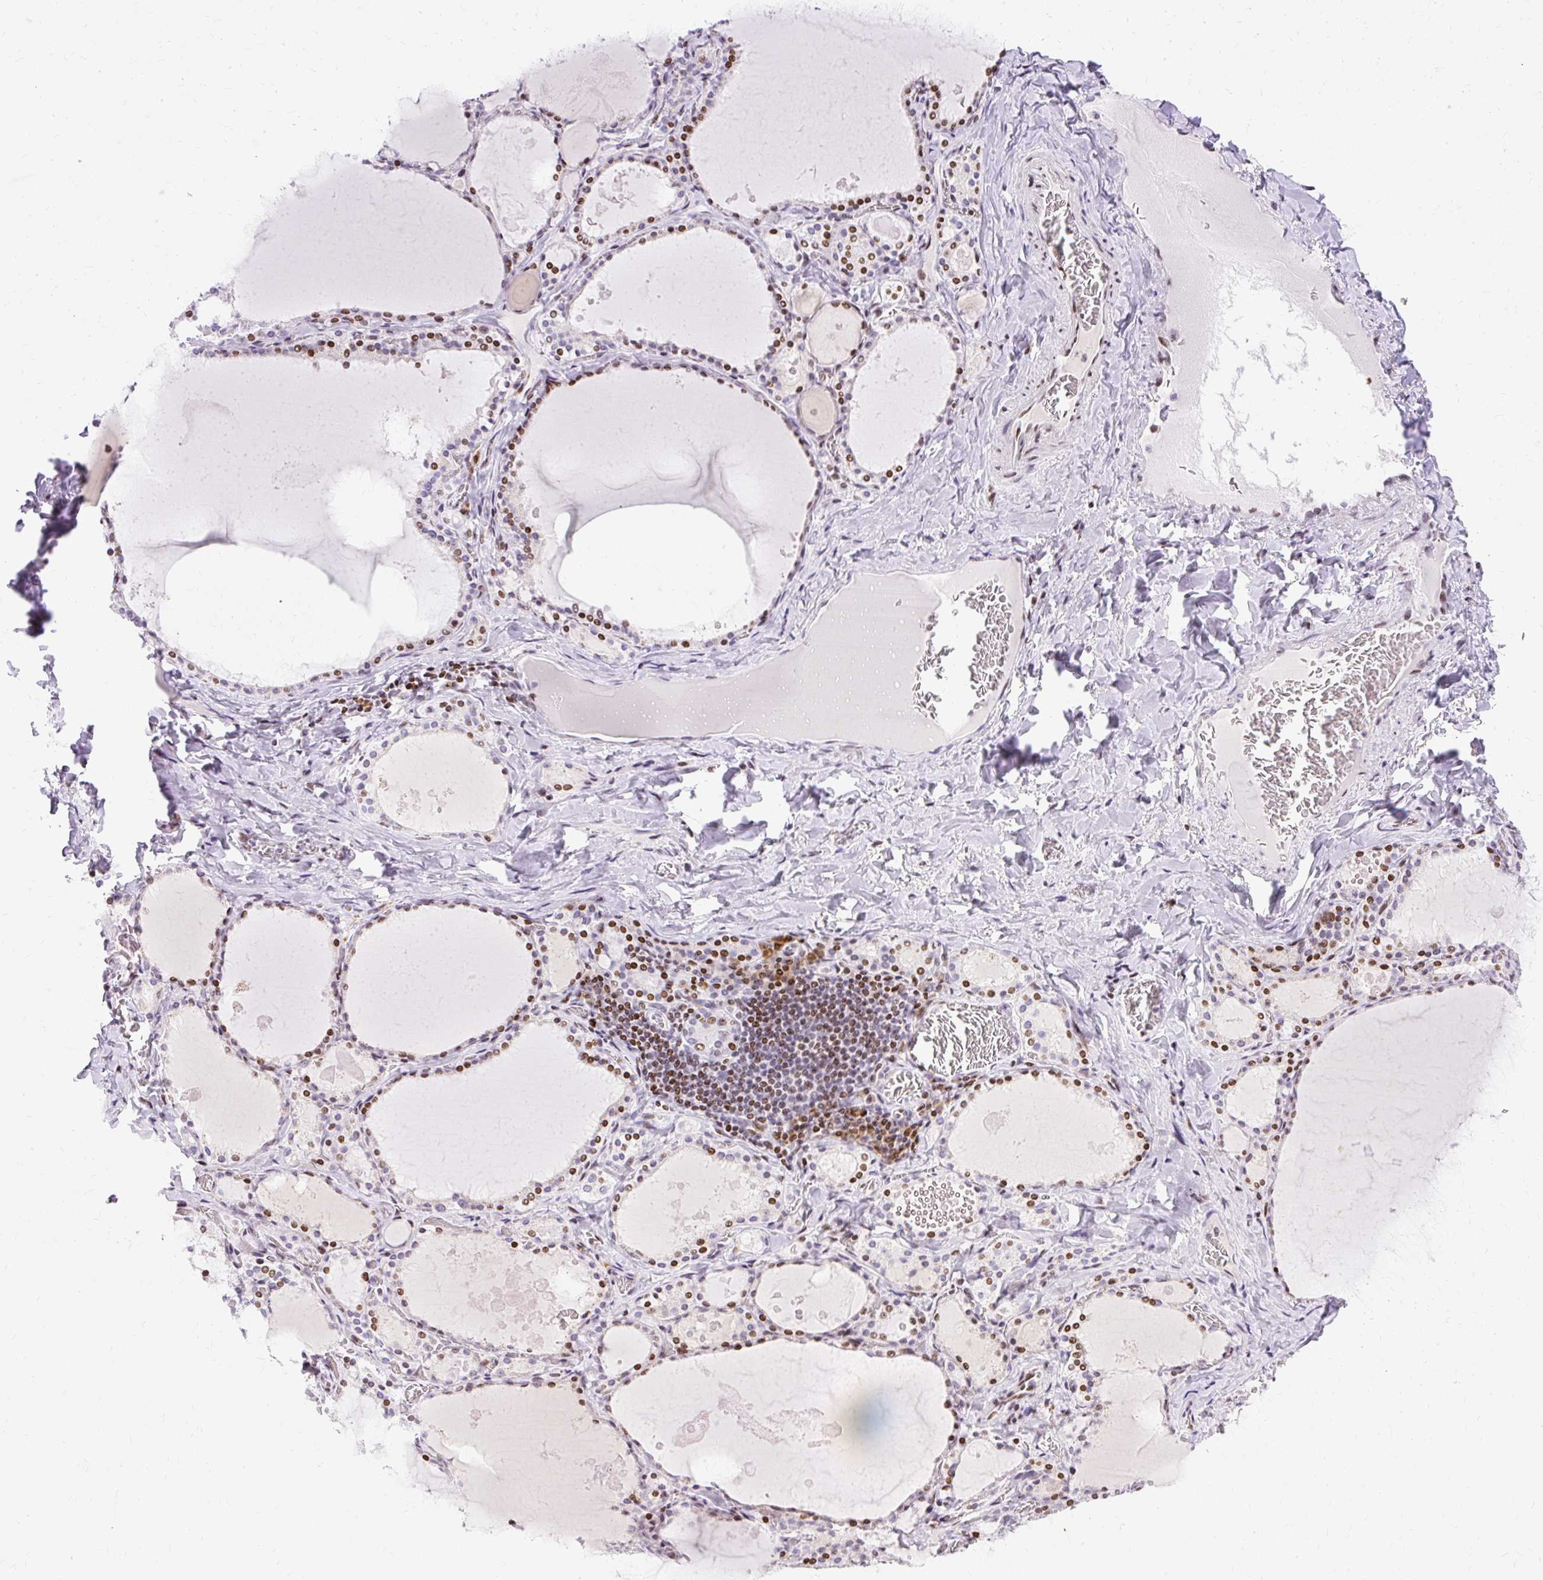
{"staining": {"intensity": "moderate", "quantity": "25%-75%", "location": "nuclear"}, "tissue": "thyroid gland", "cell_type": "Glandular cells", "image_type": "normal", "snomed": [{"axis": "morphology", "description": "Normal tissue, NOS"}, {"axis": "topography", "description": "Thyroid gland"}], "caption": "Glandular cells display medium levels of moderate nuclear positivity in approximately 25%-75% of cells in normal human thyroid gland. The staining was performed using DAB (3,3'-diaminobenzidine) to visualize the protein expression in brown, while the nuclei were stained in blue with hematoxylin (Magnification: 20x).", "gene": "TMEM177", "patient": {"sex": "male", "age": 56}}